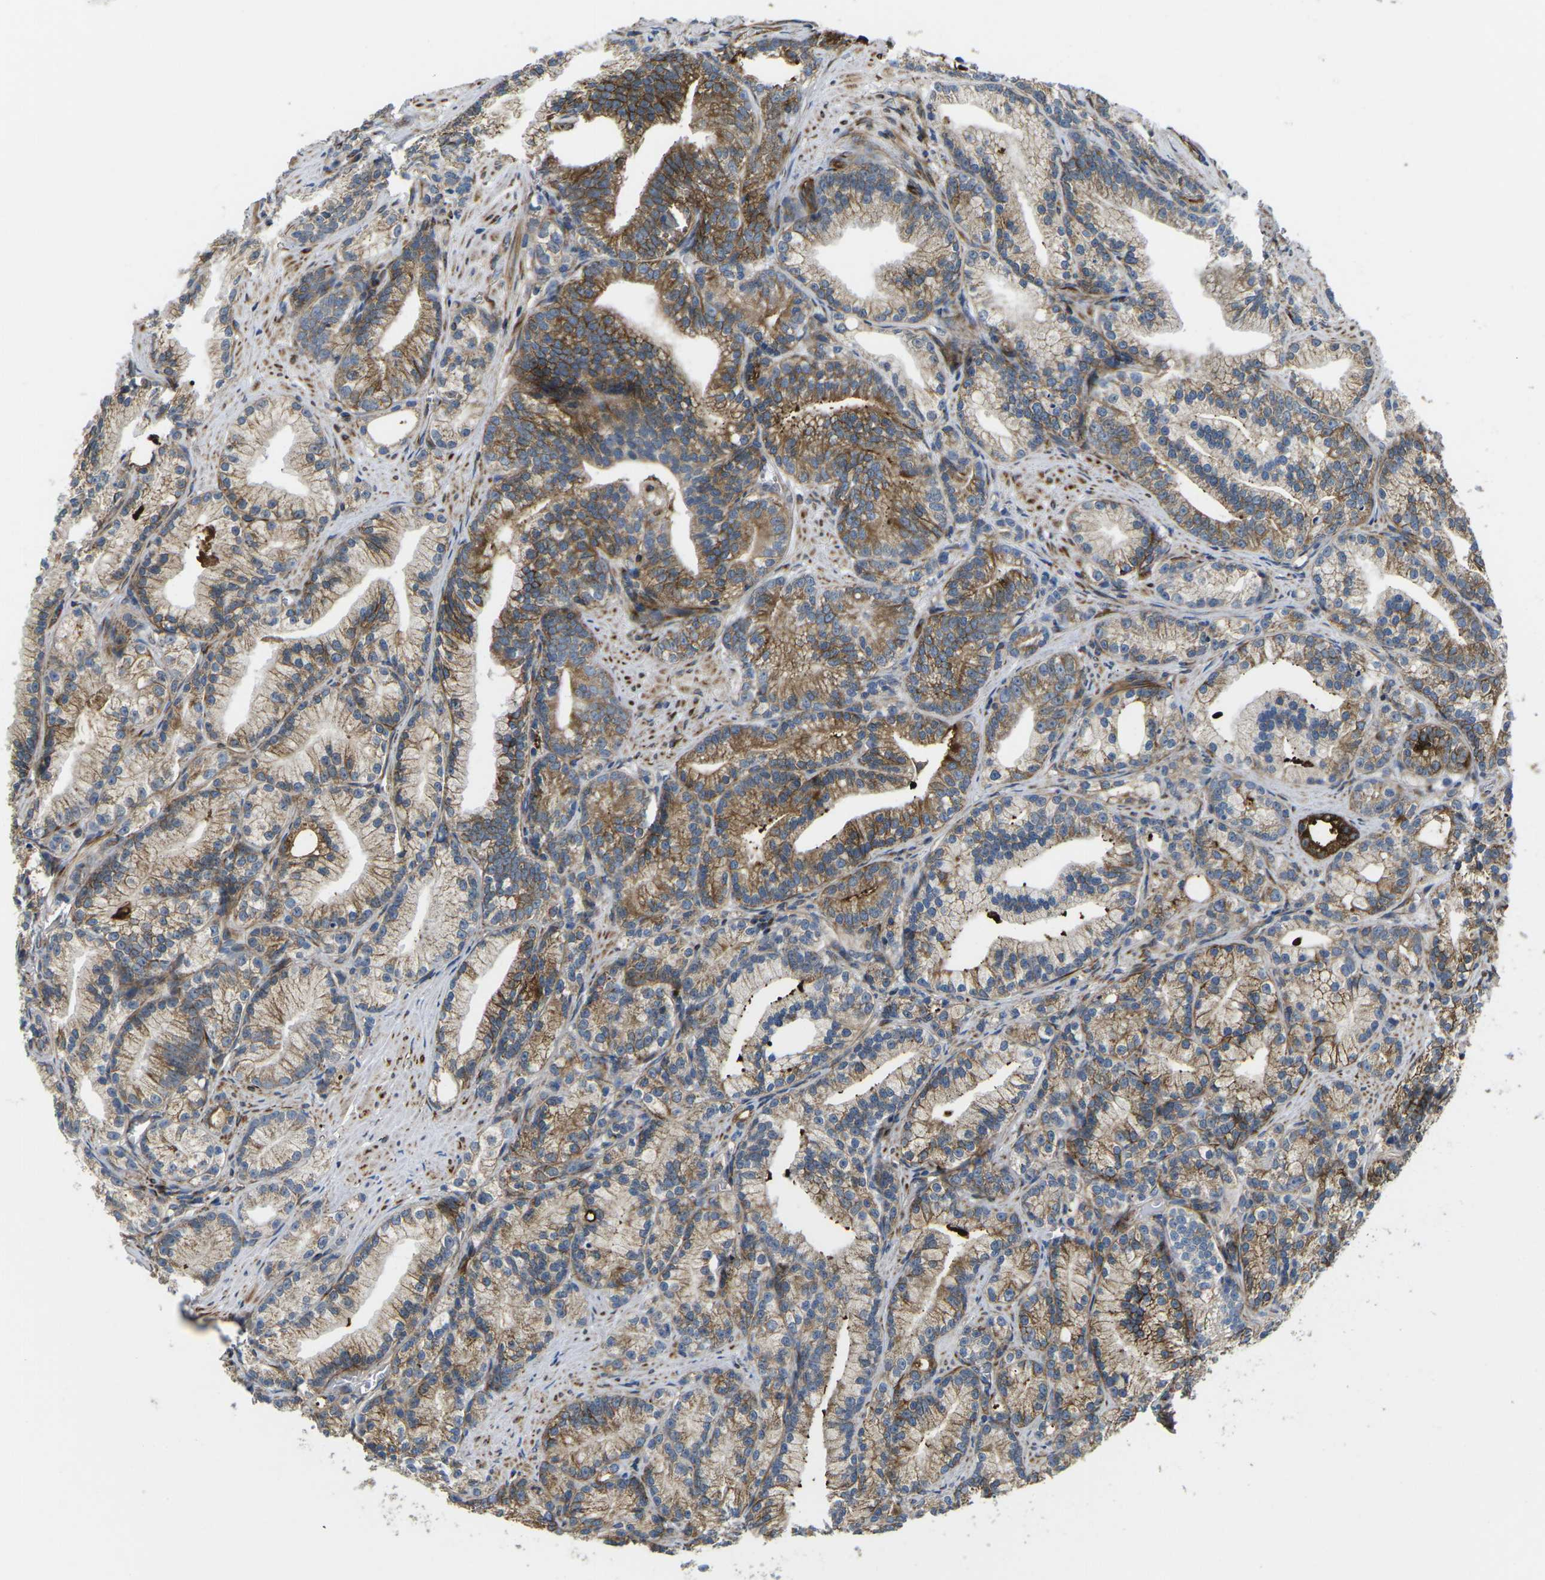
{"staining": {"intensity": "moderate", "quantity": ">75%", "location": "cytoplasmic/membranous"}, "tissue": "prostate cancer", "cell_type": "Tumor cells", "image_type": "cancer", "snomed": [{"axis": "morphology", "description": "Adenocarcinoma, Low grade"}, {"axis": "topography", "description": "Prostate"}], "caption": "Protein expression analysis of adenocarcinoma (low-grade) (prostate) displays moderate cytoplasmic/membranous expression in approximately >75% of tumor cells. The staining was performed using DAB (3,3'-diaminobenzidine), with brown indicating positive protein expression. Nuclei are stained blue with hematoxylin.", "gene": "TMEFF2", "patient": {"sex": "male", "age": 89}}